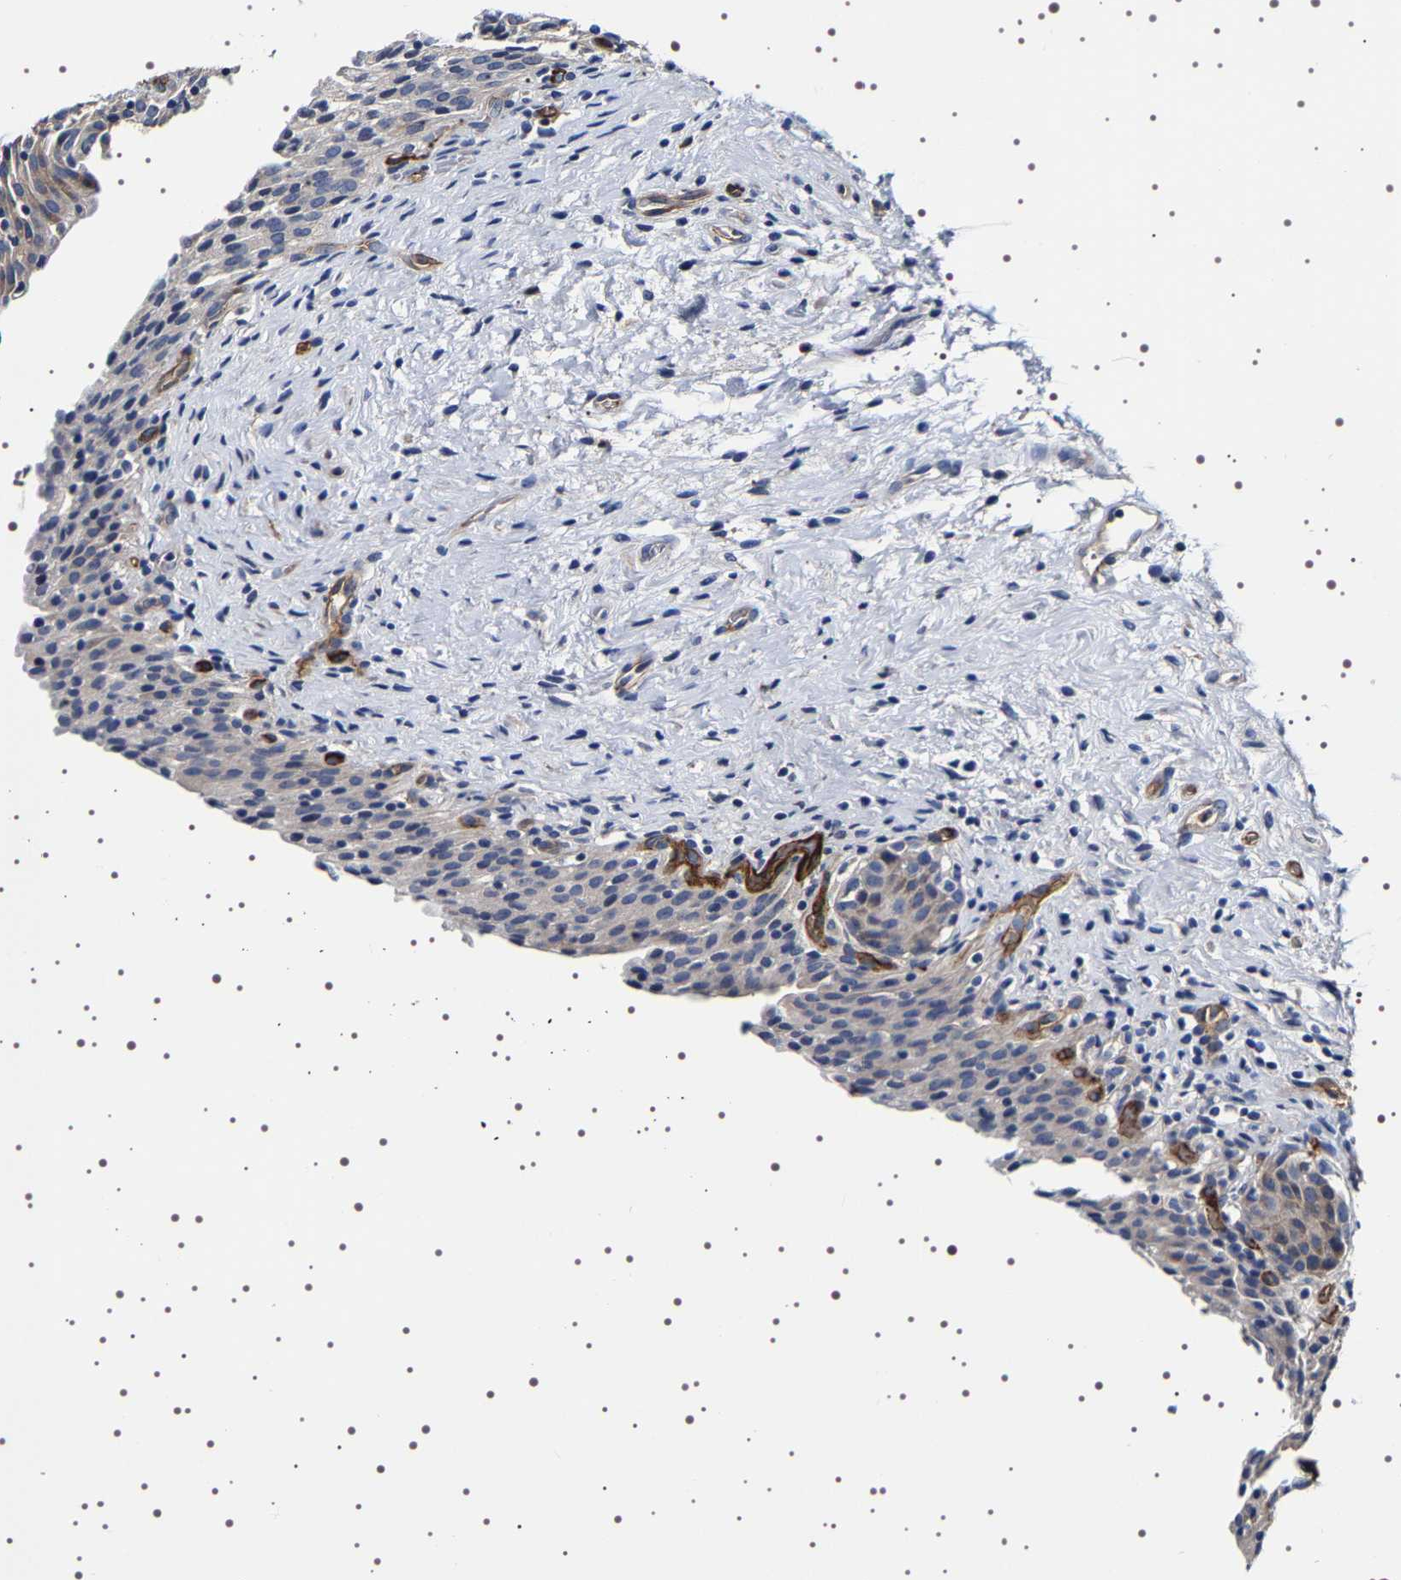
{"staining": {"intensity": "weak", "quantity": "<25%", "location": "cytoplasmic/membranous"}, "tissue": "urinary bladder", "cell_type": "Urothelial cells", "image_type": "normal", "snomed": [{"axis": "morphology", "description": "Normal tissue, NOS"}, {"axis": "topography", "description": "Urinary bladder"}], "caption": "High power microscopy photomicrograph of an IHC image of unremarkable urinary bladder, revealing no significant expression in urothelial cells. The staining is performed using DAB brown chromogen with nuclei counter-stained in using hematoxylin.", "gene": "ALPL", "patient": {"sex": "male", "age": 51}}